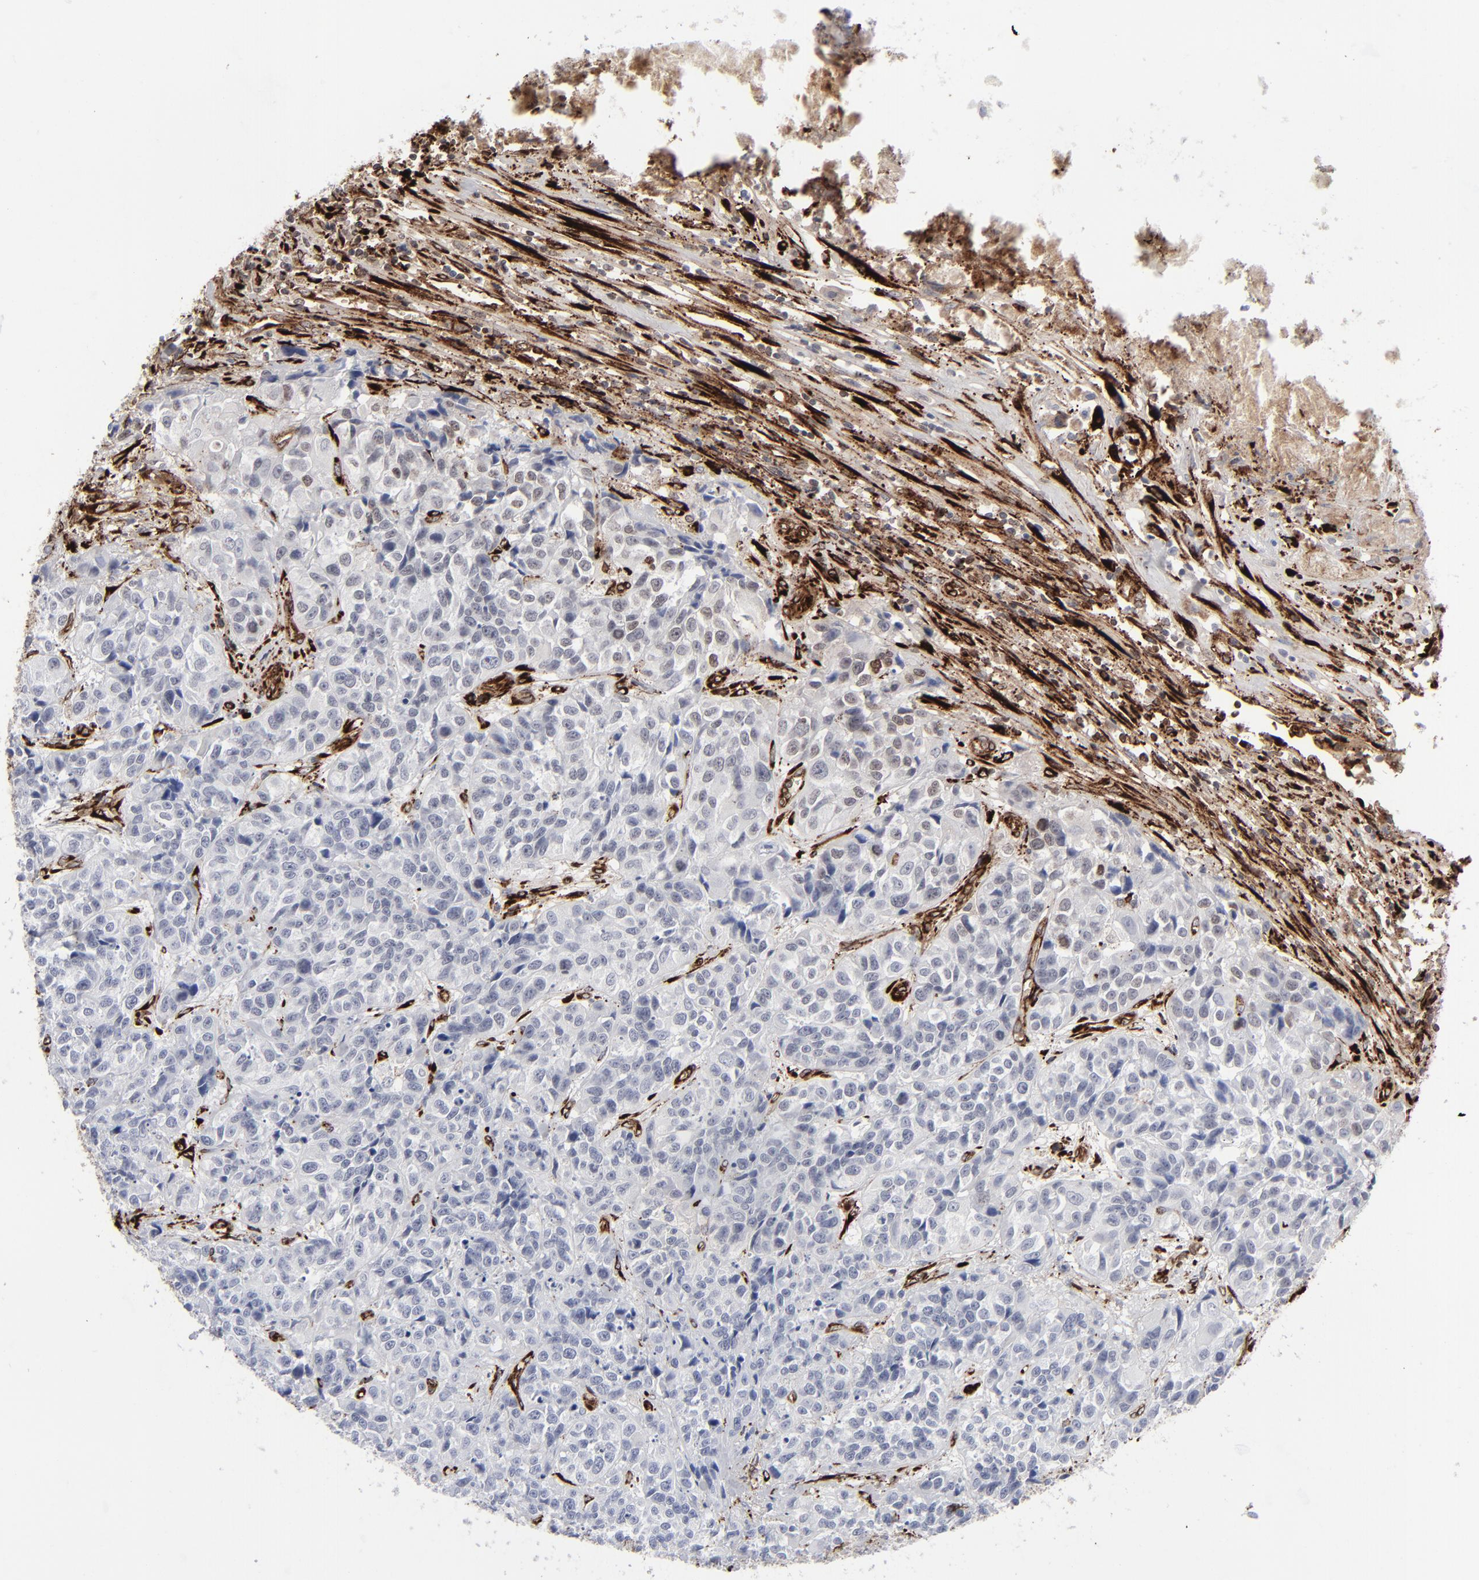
{"staining": {"intensity": "negative", "quantity": "none", "location": "none"}, "tissue": "urothelial cancer", "cell_type": "Tumor cells", "image_type": "cancer", "snomed": [{"axis": "morphology", "description": "Urothelial carcinoma, High grade"}, {"axis": "topography", "description": "Urinary bladder"}], "caption": "A histopathology image of high-grade urothelial carcinoma stained for a protein shows no brown staining in tumor cells.", "gene": "SPARC", "patient": {"sex": "female", "age": 81}}